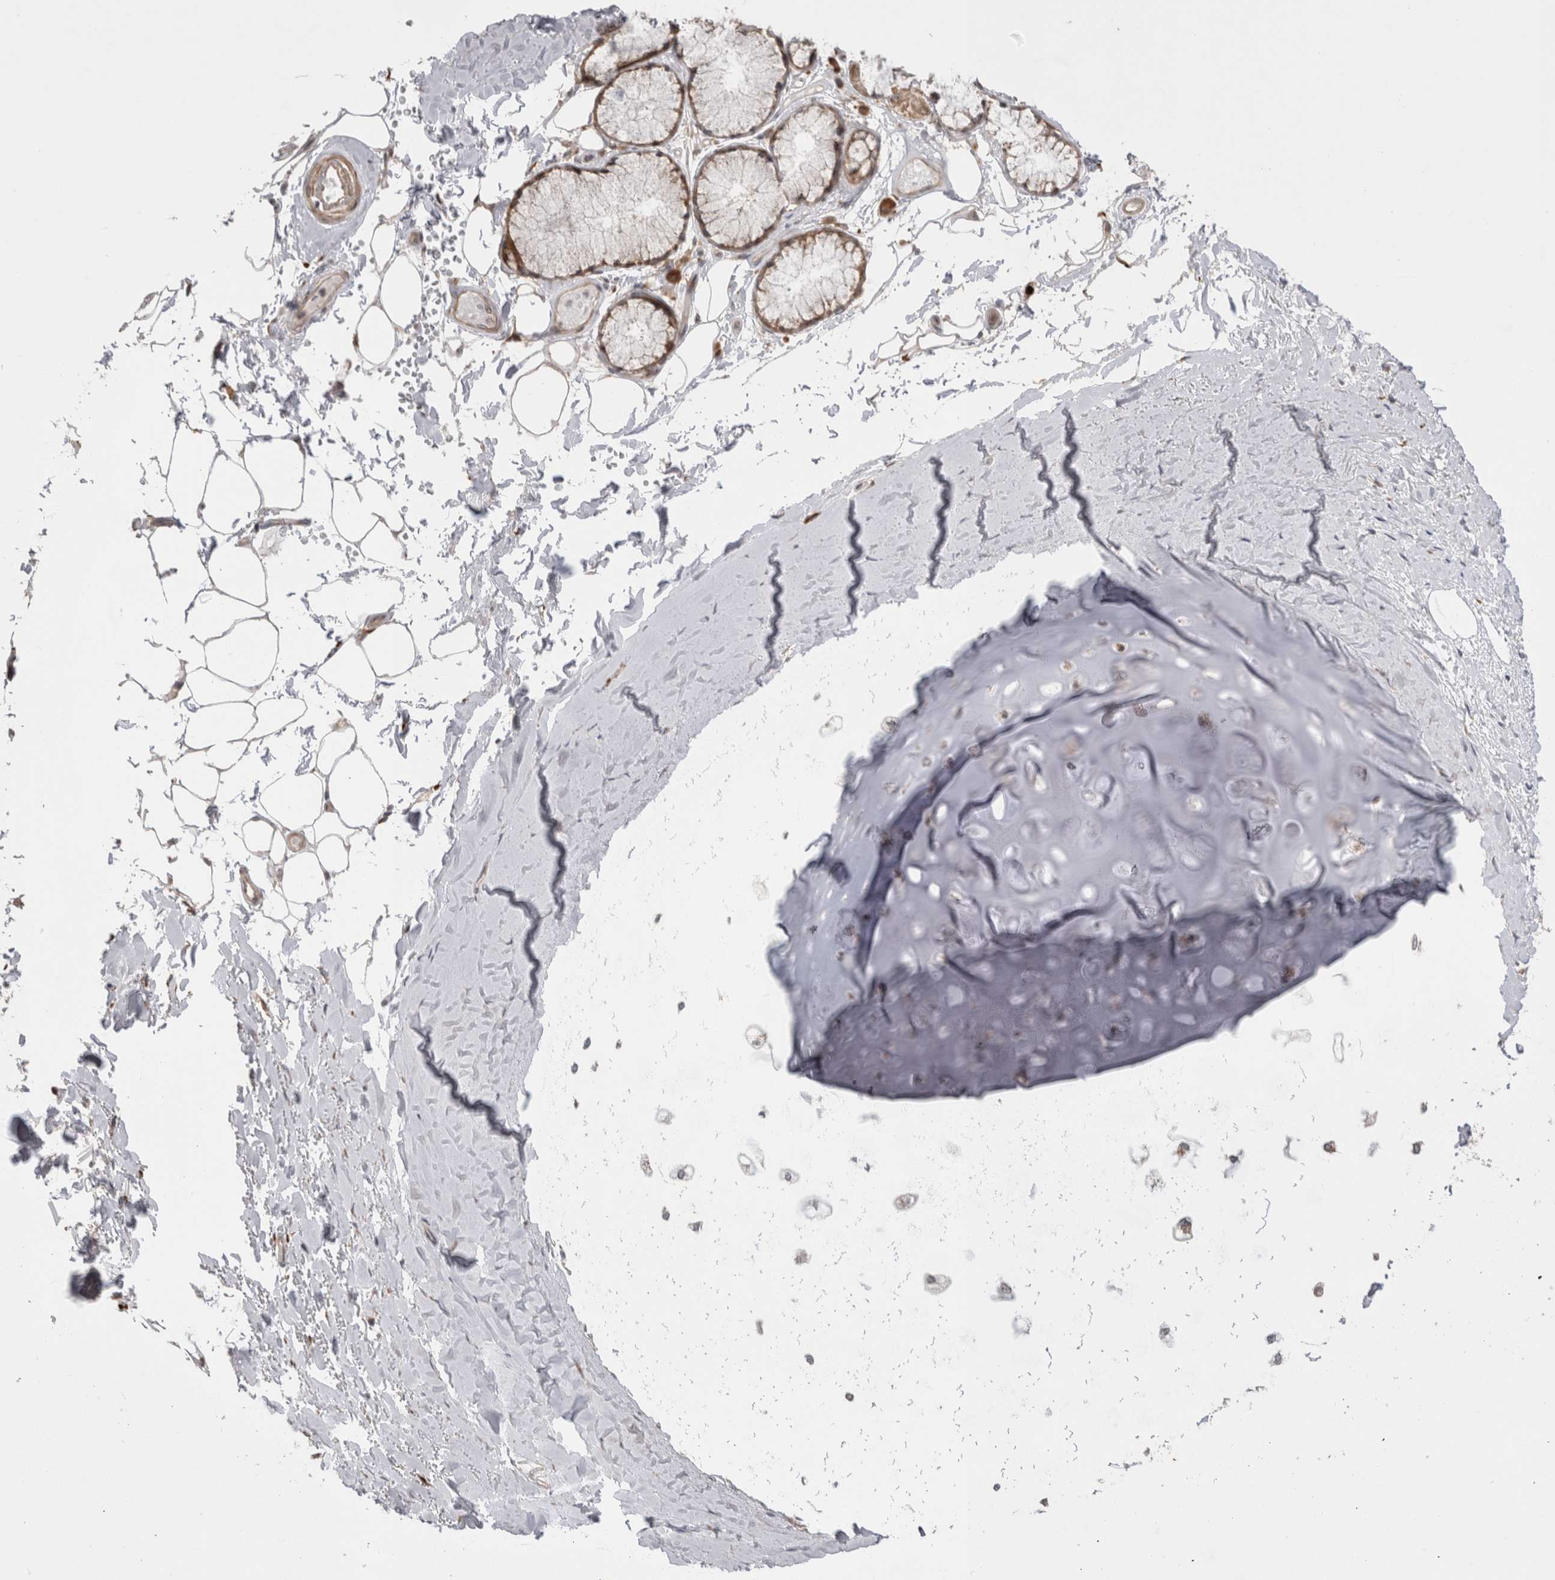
{"staining": {"intensity": "negative", "quantity": "none", "location": "none"}, "tissue": "adipose tissue", "cell_type": "Adipocytes", "image_type": "normal", "snomed": [{"axis": "morphology", "description": "Normal tissue, NOS"}, {"axis": "topography", "description": "Bronchus"}], "caption": "This is a photomicrograph of IHC staining of unremarkable adipose tissue, which shows no staining in adipocytes.", "gene": "EXOSC4", "patient": {"sex": "male", "age": 66}}